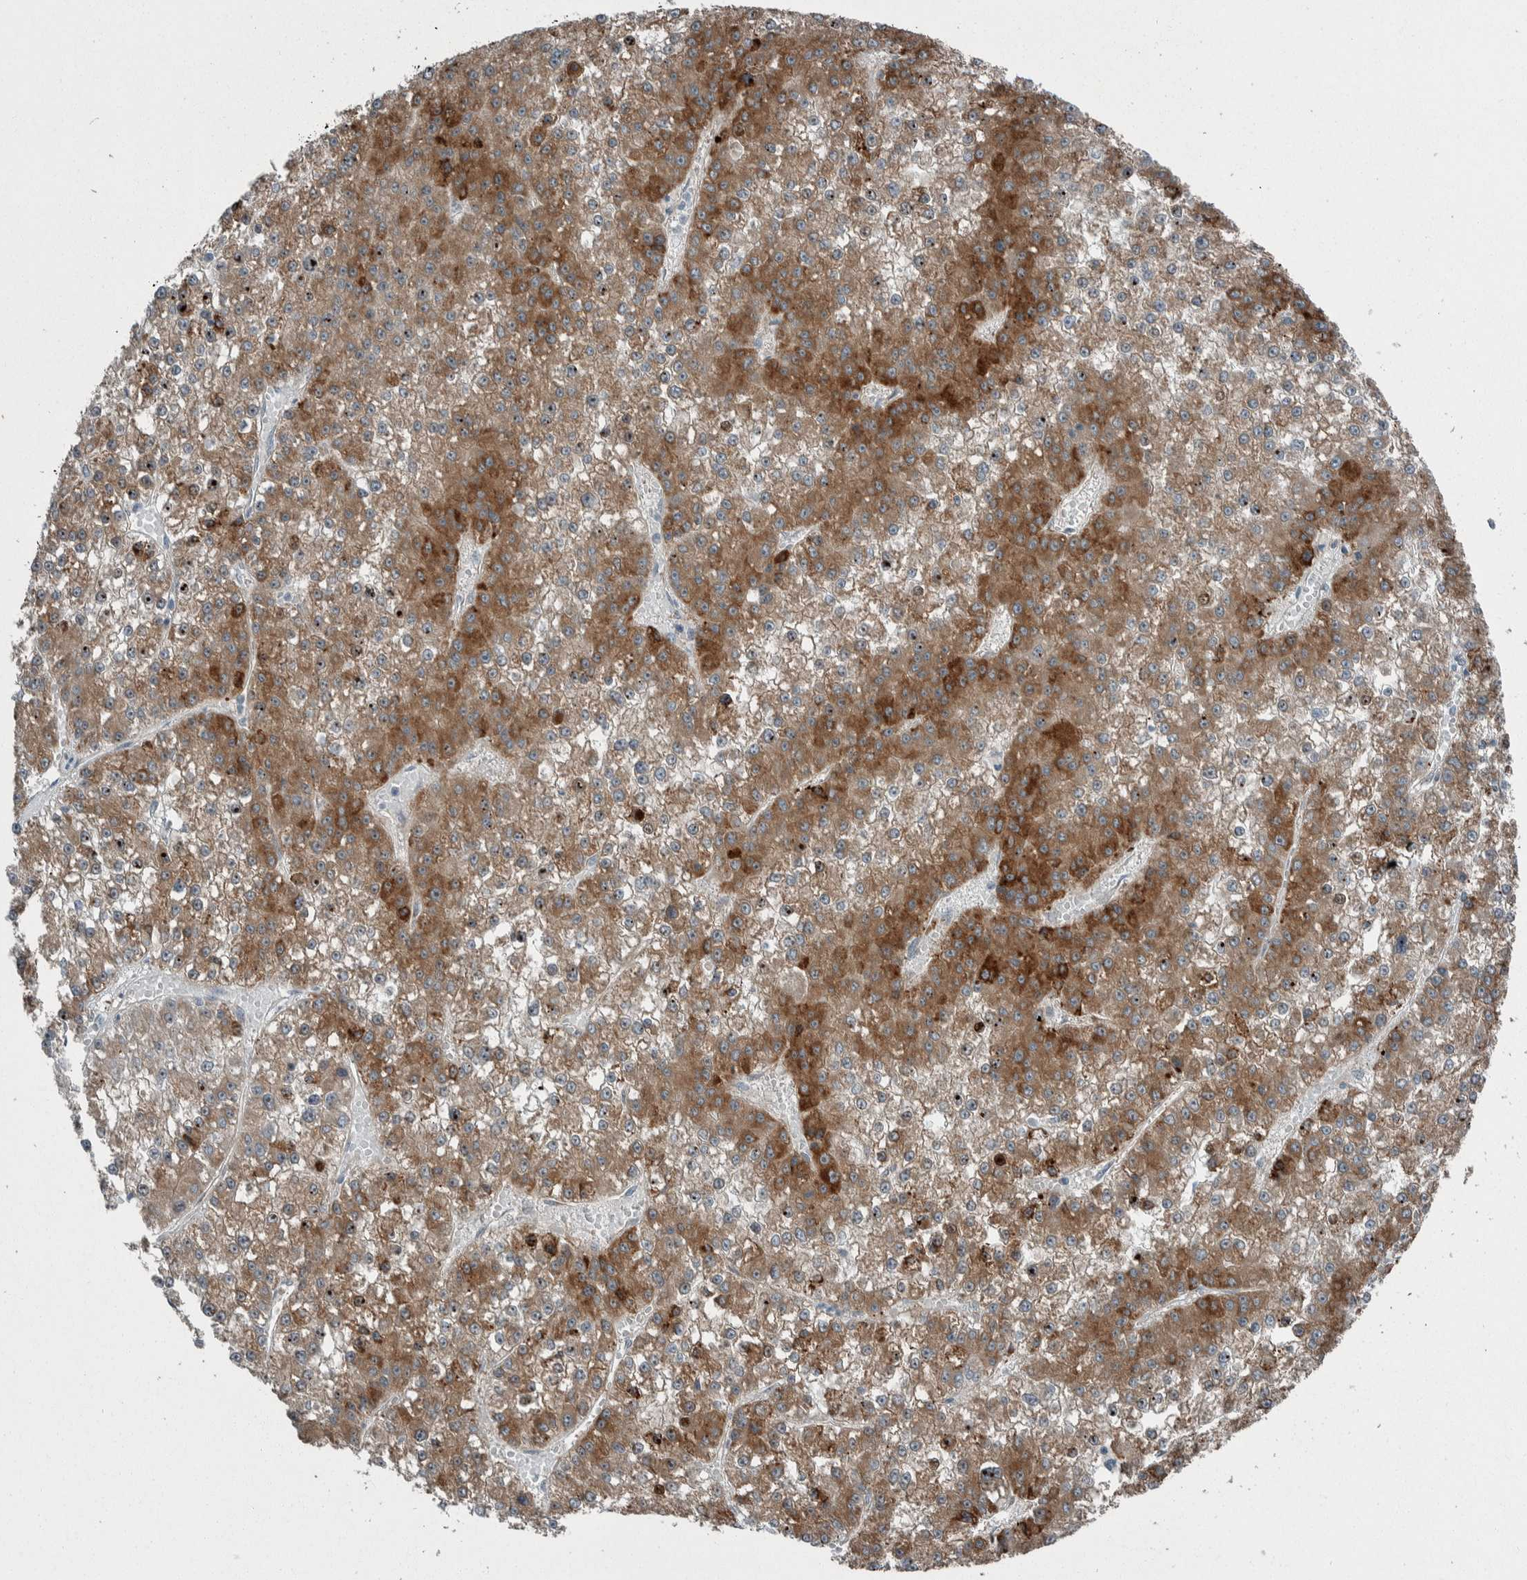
{"staining": {"intensity": "moderate", "quantity": ">75%", "location": "cytoplasmic/membranous,nuclear"}, "tissue": "liver cancer", "cell_type": "Tumor cells", "image_type": "cancer", "snomed": [{"axis": "morphology", "description": "Carcinoma, Hepatocellular, NOS"}, {"axis": "topography", "description": "Liver"}], "caption": "Immunohistochemical staining of hepatocellular carcinoma (liver) demonstrates medium levels of moderate cytoplasmic/membranous and nuclear positivity in about >75% of tumor cells.", "gene": "USP25", "patient": {"sex": "female", "age": 73}}